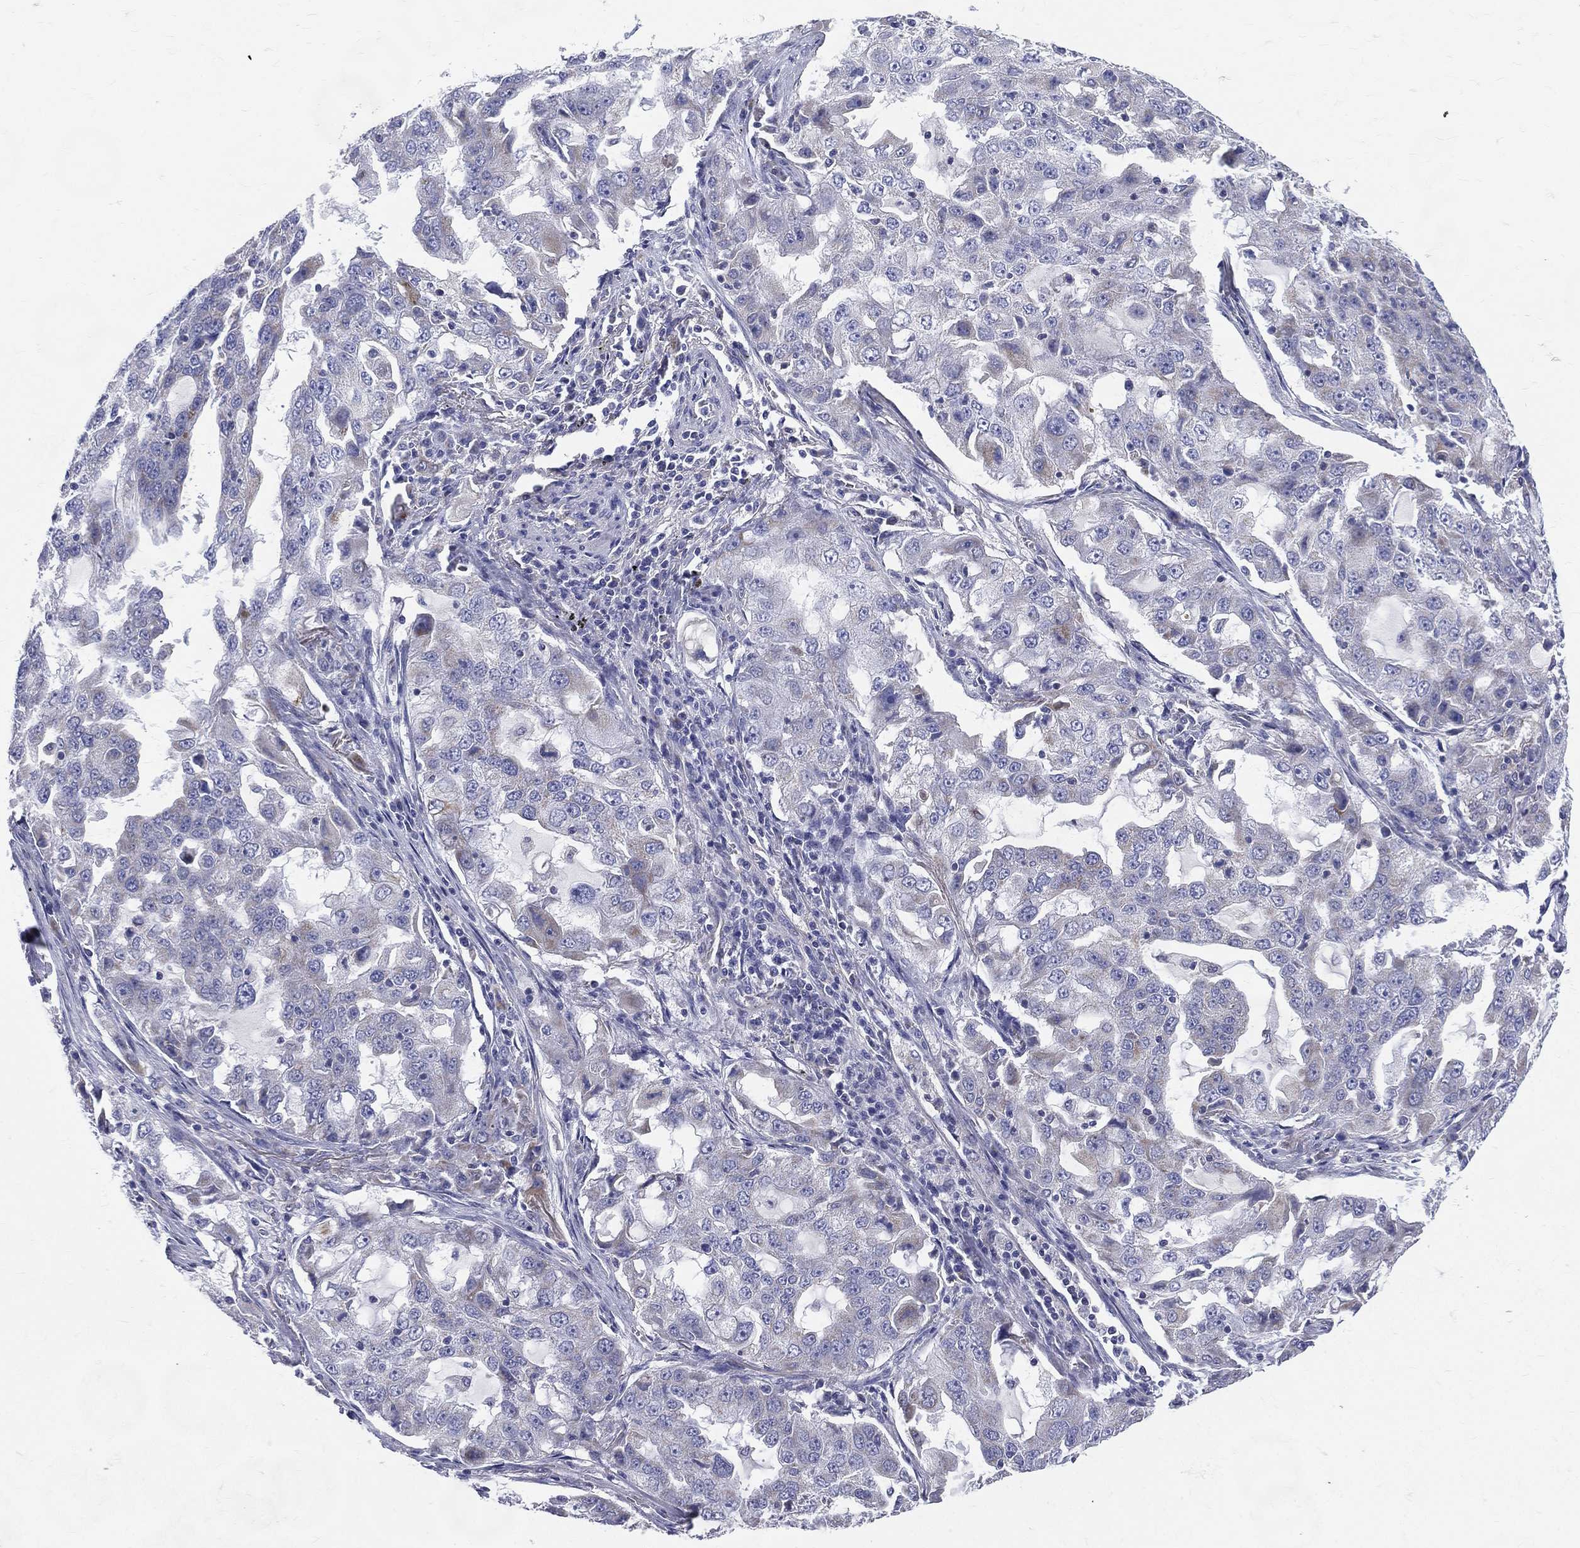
{"staining": {"intensity": "weak", "quantity": "<25%", "location": "cytoplasmic/membranous"}, "tissue": "lung cancer", "cell_type": "Tumor cells", "image_type": "cancer", "snomed": [{"axis": "morphology", "description": "Adenocarcinoma, NOS"}, {"axis": "topography", "description": "Lung"}], "caption": "DAB immunohistochemical staining of lung adenocarcinoma displays no significant positivity in tumor cells. (Brightfield microscopy of DAB immunohistochemistry (IHC) at high magnification).", "gene": "PWWP3A", "patient": {"sex": "female", "age": 61}}